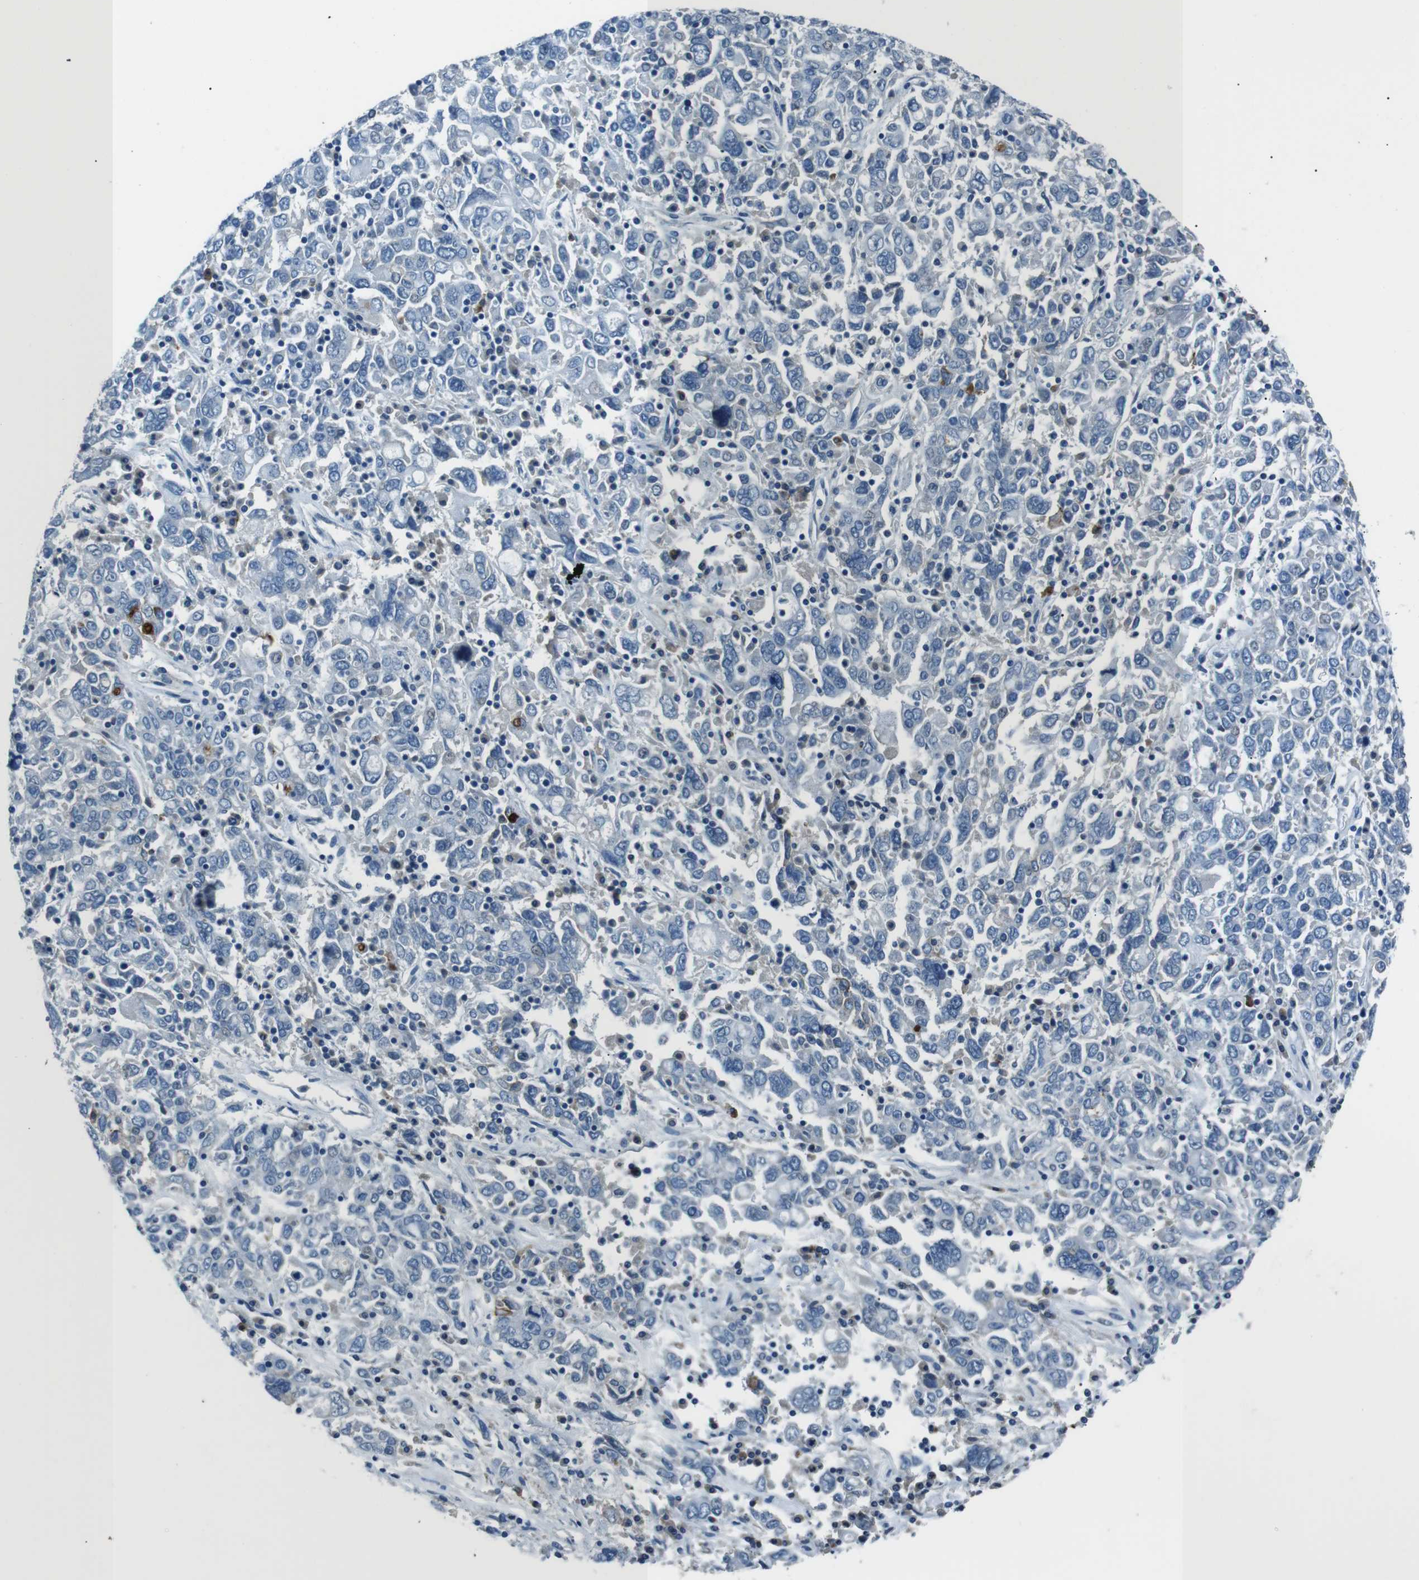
{"staining": {"intensity": "negative", "quantity": "none", "location": "none"}, "tissue": "ovarian cancer", "cell_type": "Tumor cells", "image_type": "cancer", "snomed": [{"axis": "morphology", "description": "Carcinoma, endometroid"}, {"axis": "topography", "description": "Ovary"}], "caption": "Endometroid carcinoma (ovarian) was stained to show a protein in brown. There is no significant expression in tumor cells. (DAB (3,3'-diaminobenzidine) immunohistochemistry visualized using brightfield microscopy, high magnification).", "gene": "ST6GAL1", "patient": {"sex": "female", "age": 62}}